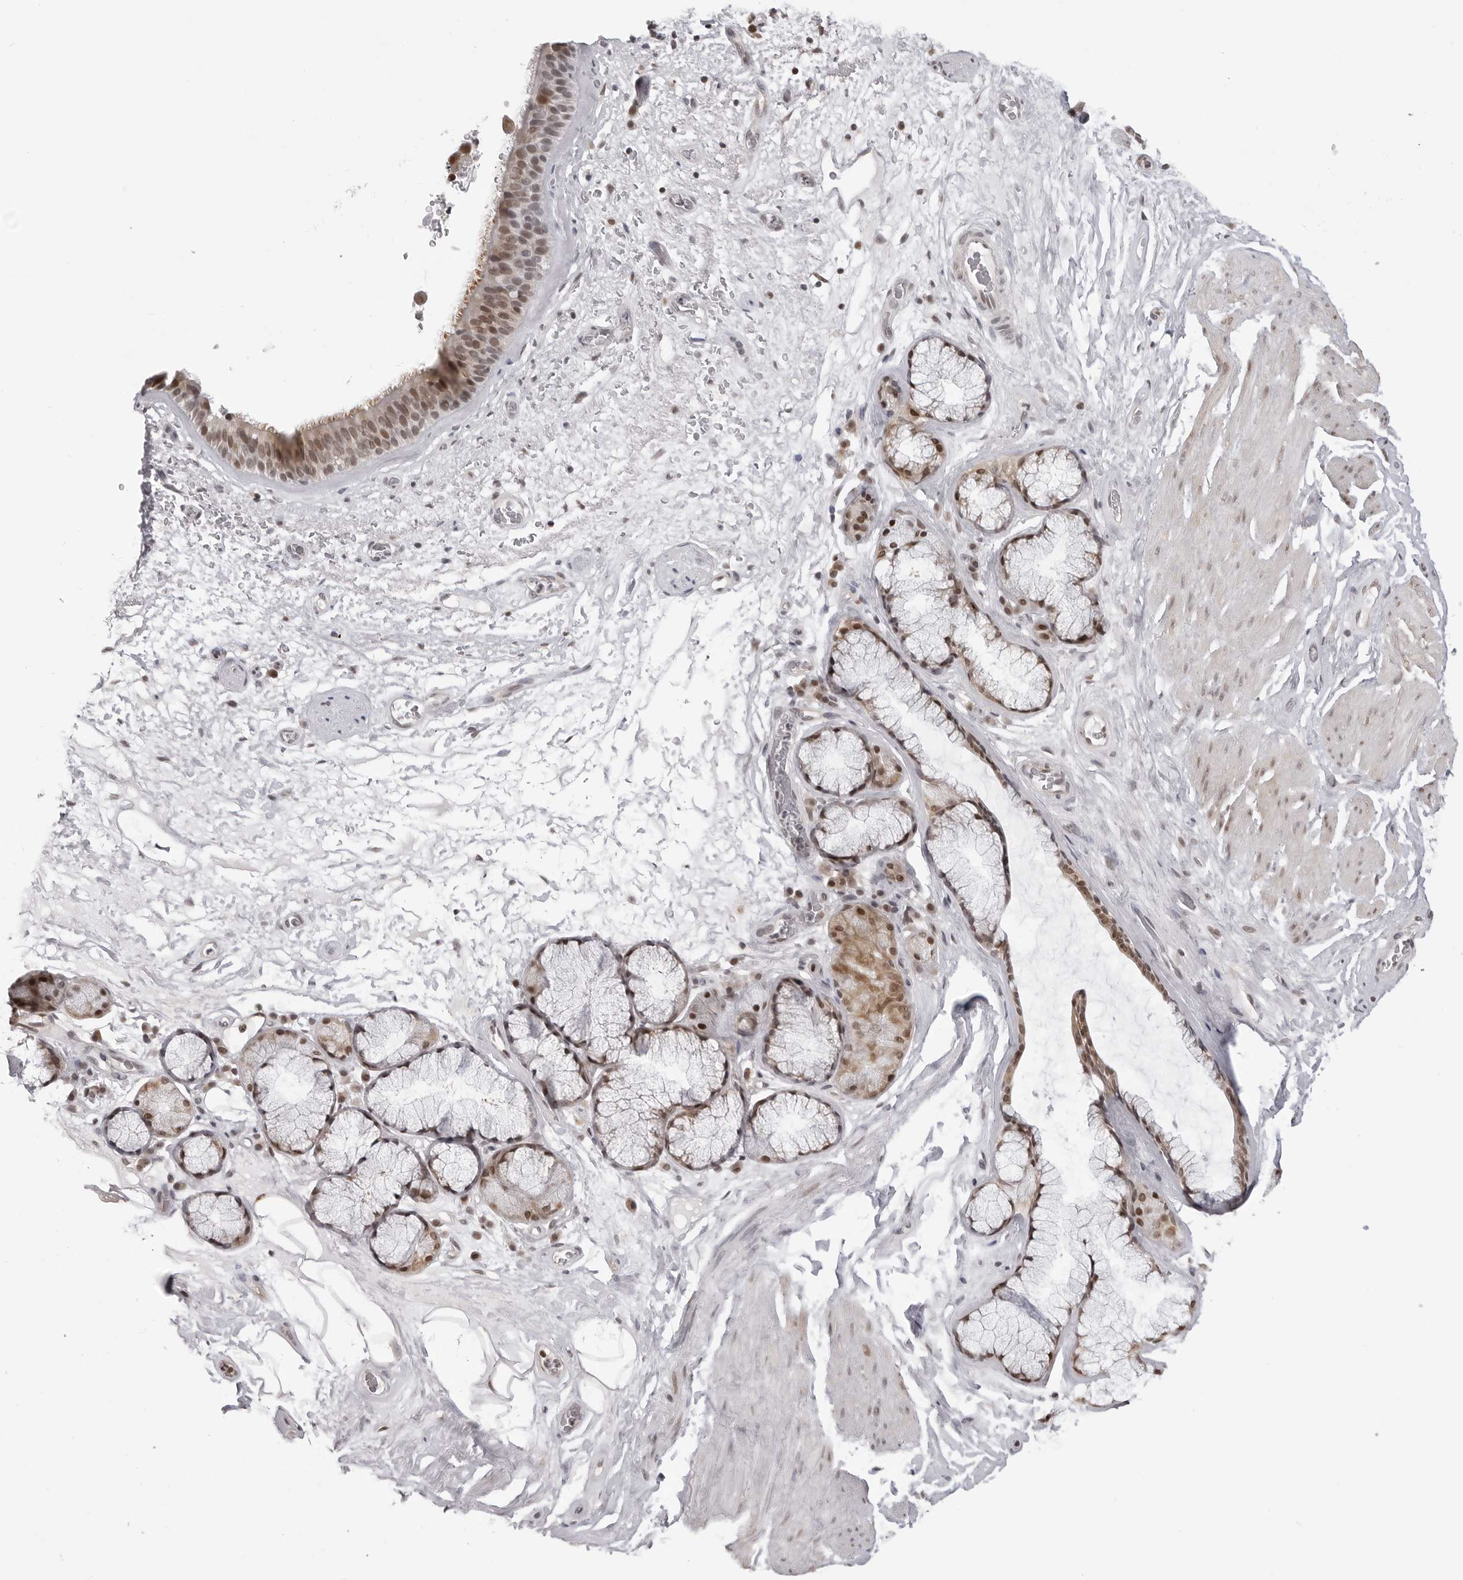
{"staining": {"intensity": "moderate", "quantity": ">75%", "location": "nuclear"}, "tissue": "bronchus", "cell_type": "Respiratory epithelial cells", "image_type": "normal", "snomed": [{"axis": "morphology", "description": "Normal tissue, NOS"}, {"axis": "topography", "description": "Cartilage tissue"}], "caption": "Immunohistochemistry image of unremarkable bronchus: bronchus stained using immunohistochemistry exhibits medium levels of moderate protein expression localized specifically in the nuclear of respiratory epithelial cells, appearing as a nuclear brown color.", "gene": "PHF3", "patient": {"sex": "female", "age": 63}}